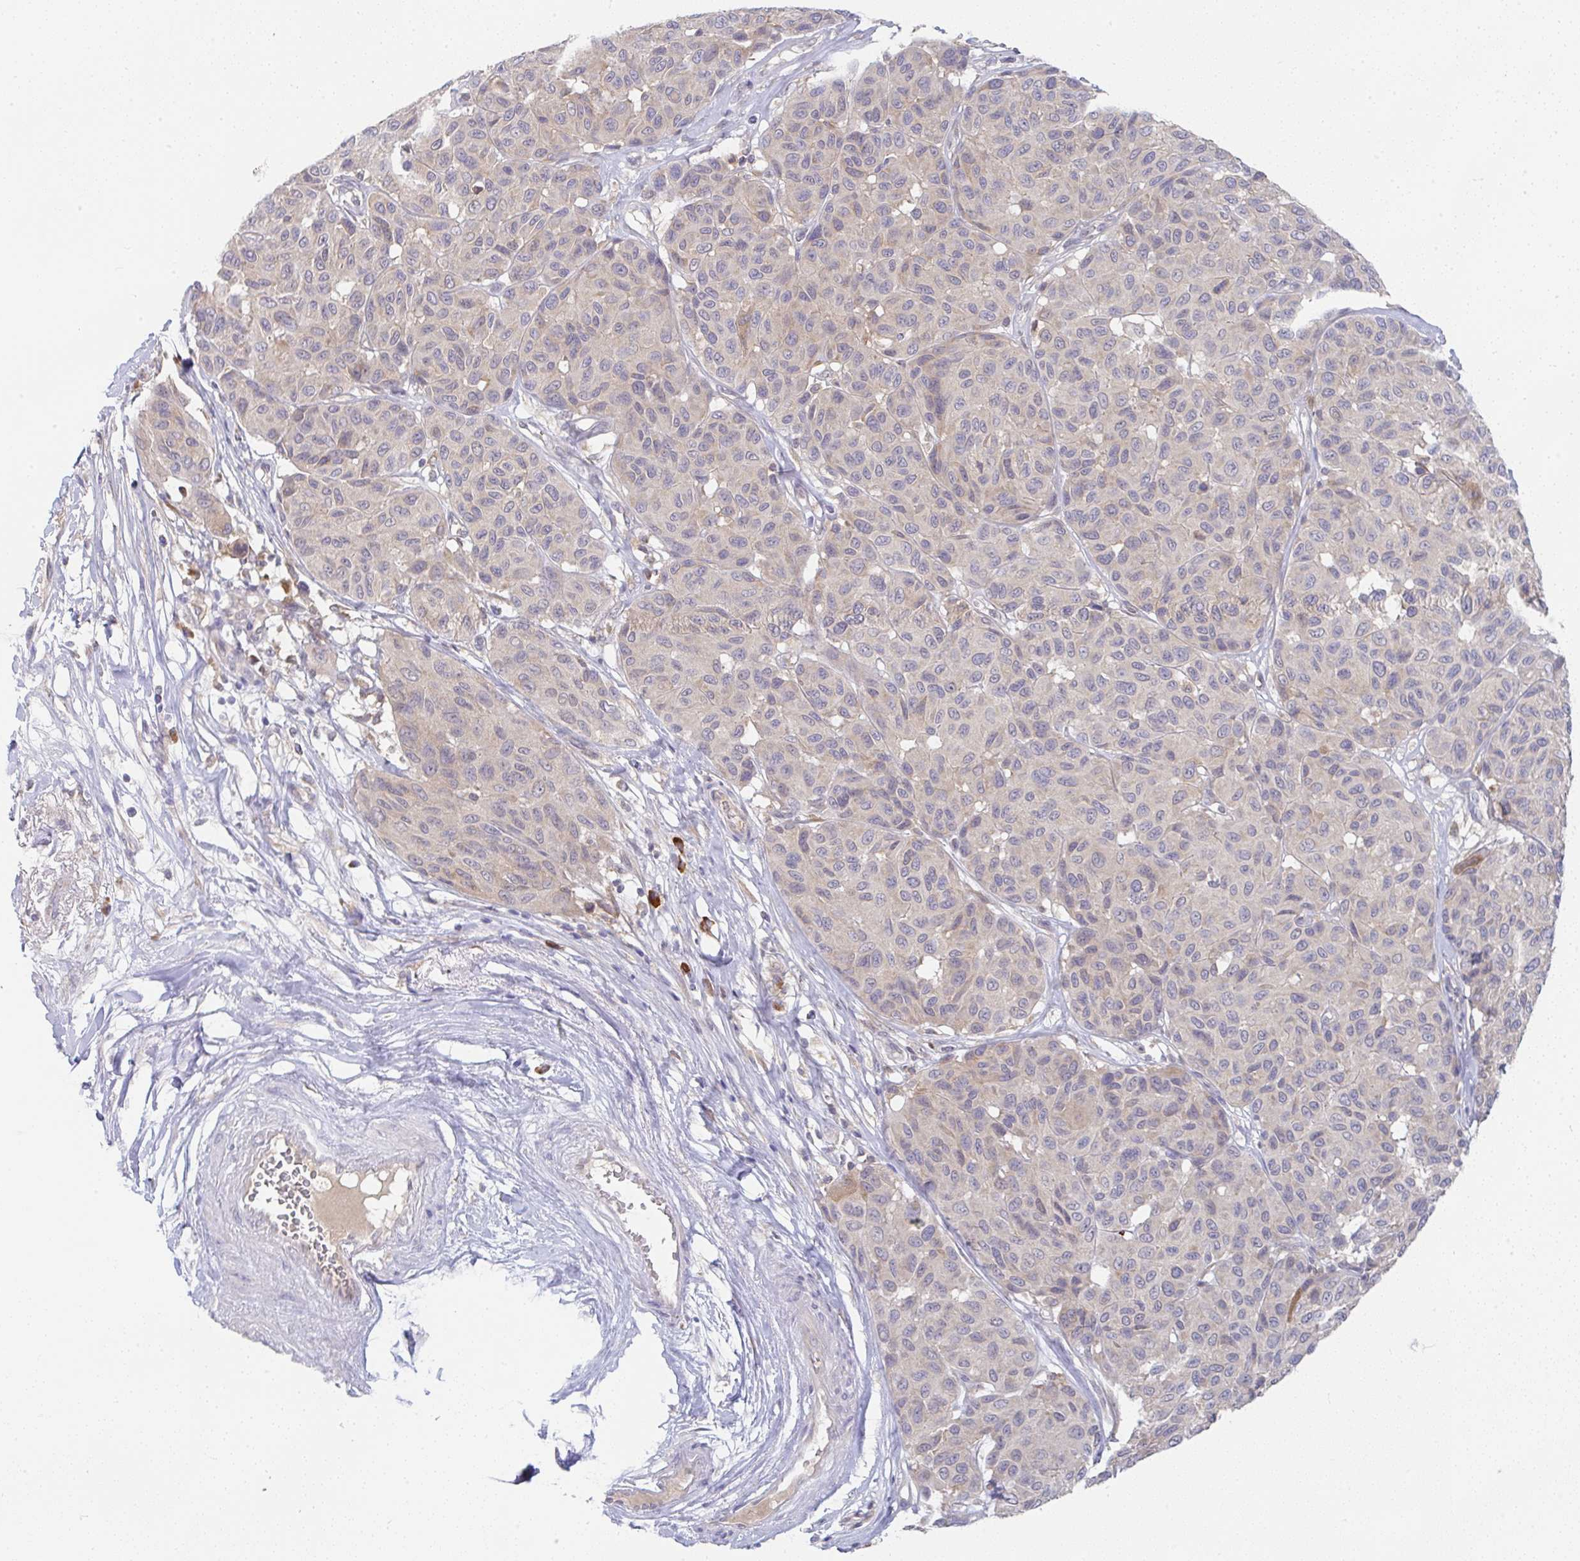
{"staining": {"intensity": "weak", "quantity": "<25%", "location": "cytoplasmic/membranous"}, "tissue": "melanoma", "cell_type": "Tumor cells", "image_type": "cancer", "snomed": [{"axis": "morphology", "description": "Malignant melanoma, NOS"}, {"axis": "topography", "description": "Skin"}], "caption": "Tumor cells are negative for protein expression in human malignant melanoma.", "gene": "DERL2", "patient": {"sex": "female", "age": 66}}